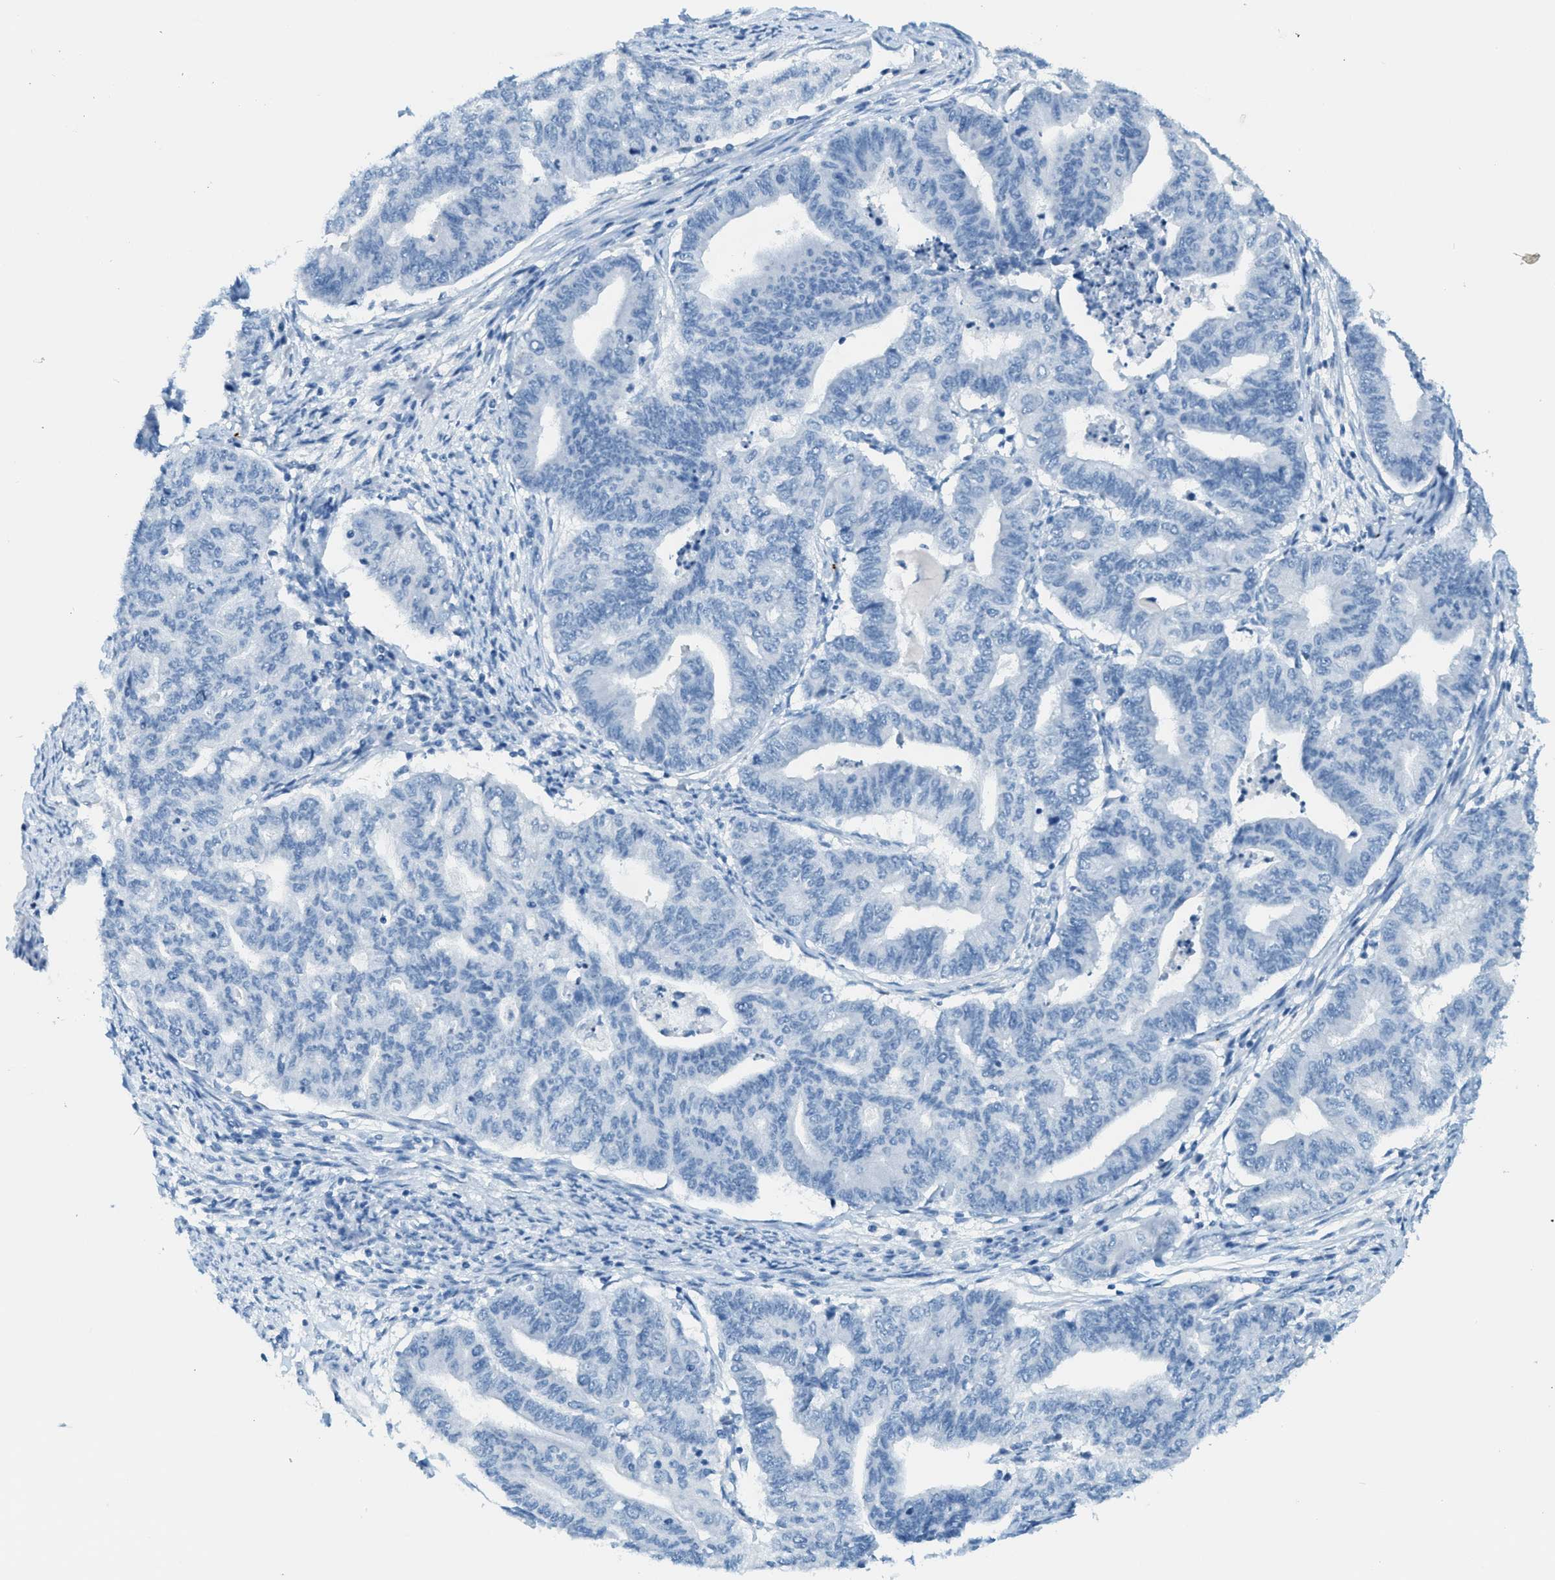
{"staining": {"intensity": "negative", "quantity": "none", "location": "none"}, "tissue": "endometrial cancer", "cell_type": "Tumor cells", "image_type": "cancer", "snomed": [{"axis": "morphology", "description": "Adenocarcinoma, NOS"}, {"axis": "topography", "description": "Endometrium"}], "caption": "This micrograph is of adenocarcinoma (endometrial) stained with IHC to label a protein in brown with the nuclei are counter-stained blue. There is no positivity in tumor cells.", "gene": "PPBP", "patient": {"sex": "female", "age": 79}}